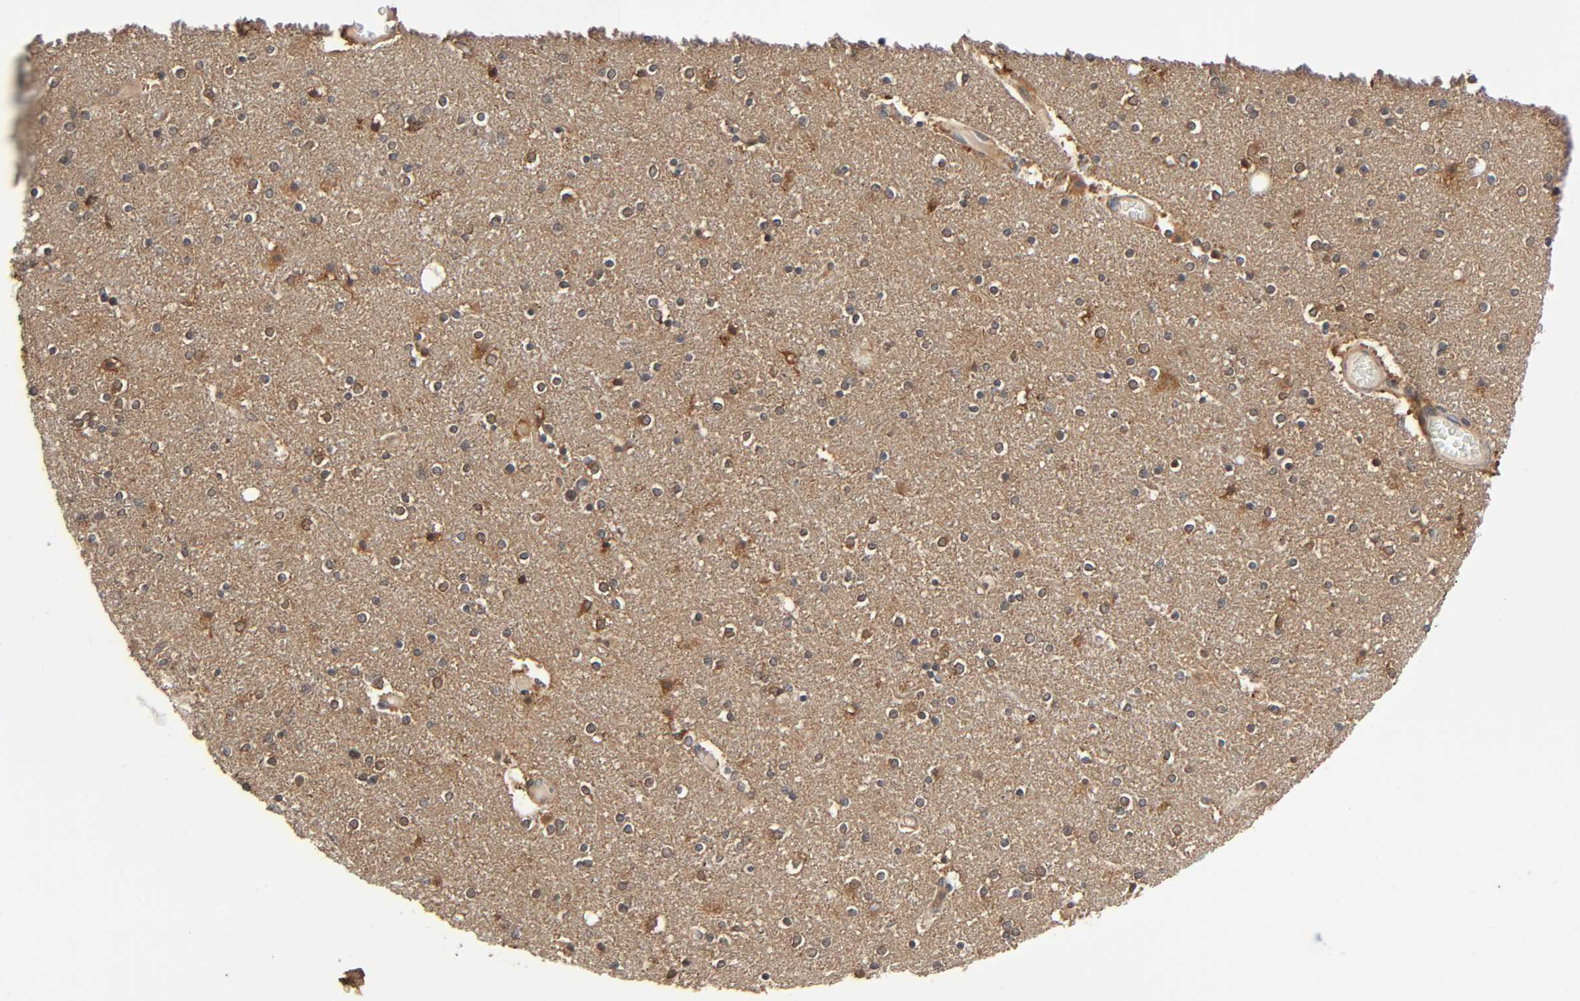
{"staining": {"intensity": "moderate", "quantity": "25%-75%", "location": "cytoplasmic/membranous"}, "tissue": "caudate", "cell_type": "Glial cells", "image_type": "normal", "snomed": [{"axis": "morphology", "description": "Normal tissue, NOS"}, {"axis": "topography", "description": "Lateral ventricle wall"}], "caption": "Normal caudate exhibits moderate cytoplasmic/membranous positivity in about 25%-75% of glial cells, visualized by immunohistochemistry.", "gene": "PPP2R1B", "patient": {"sex": "female", "age": 54}}